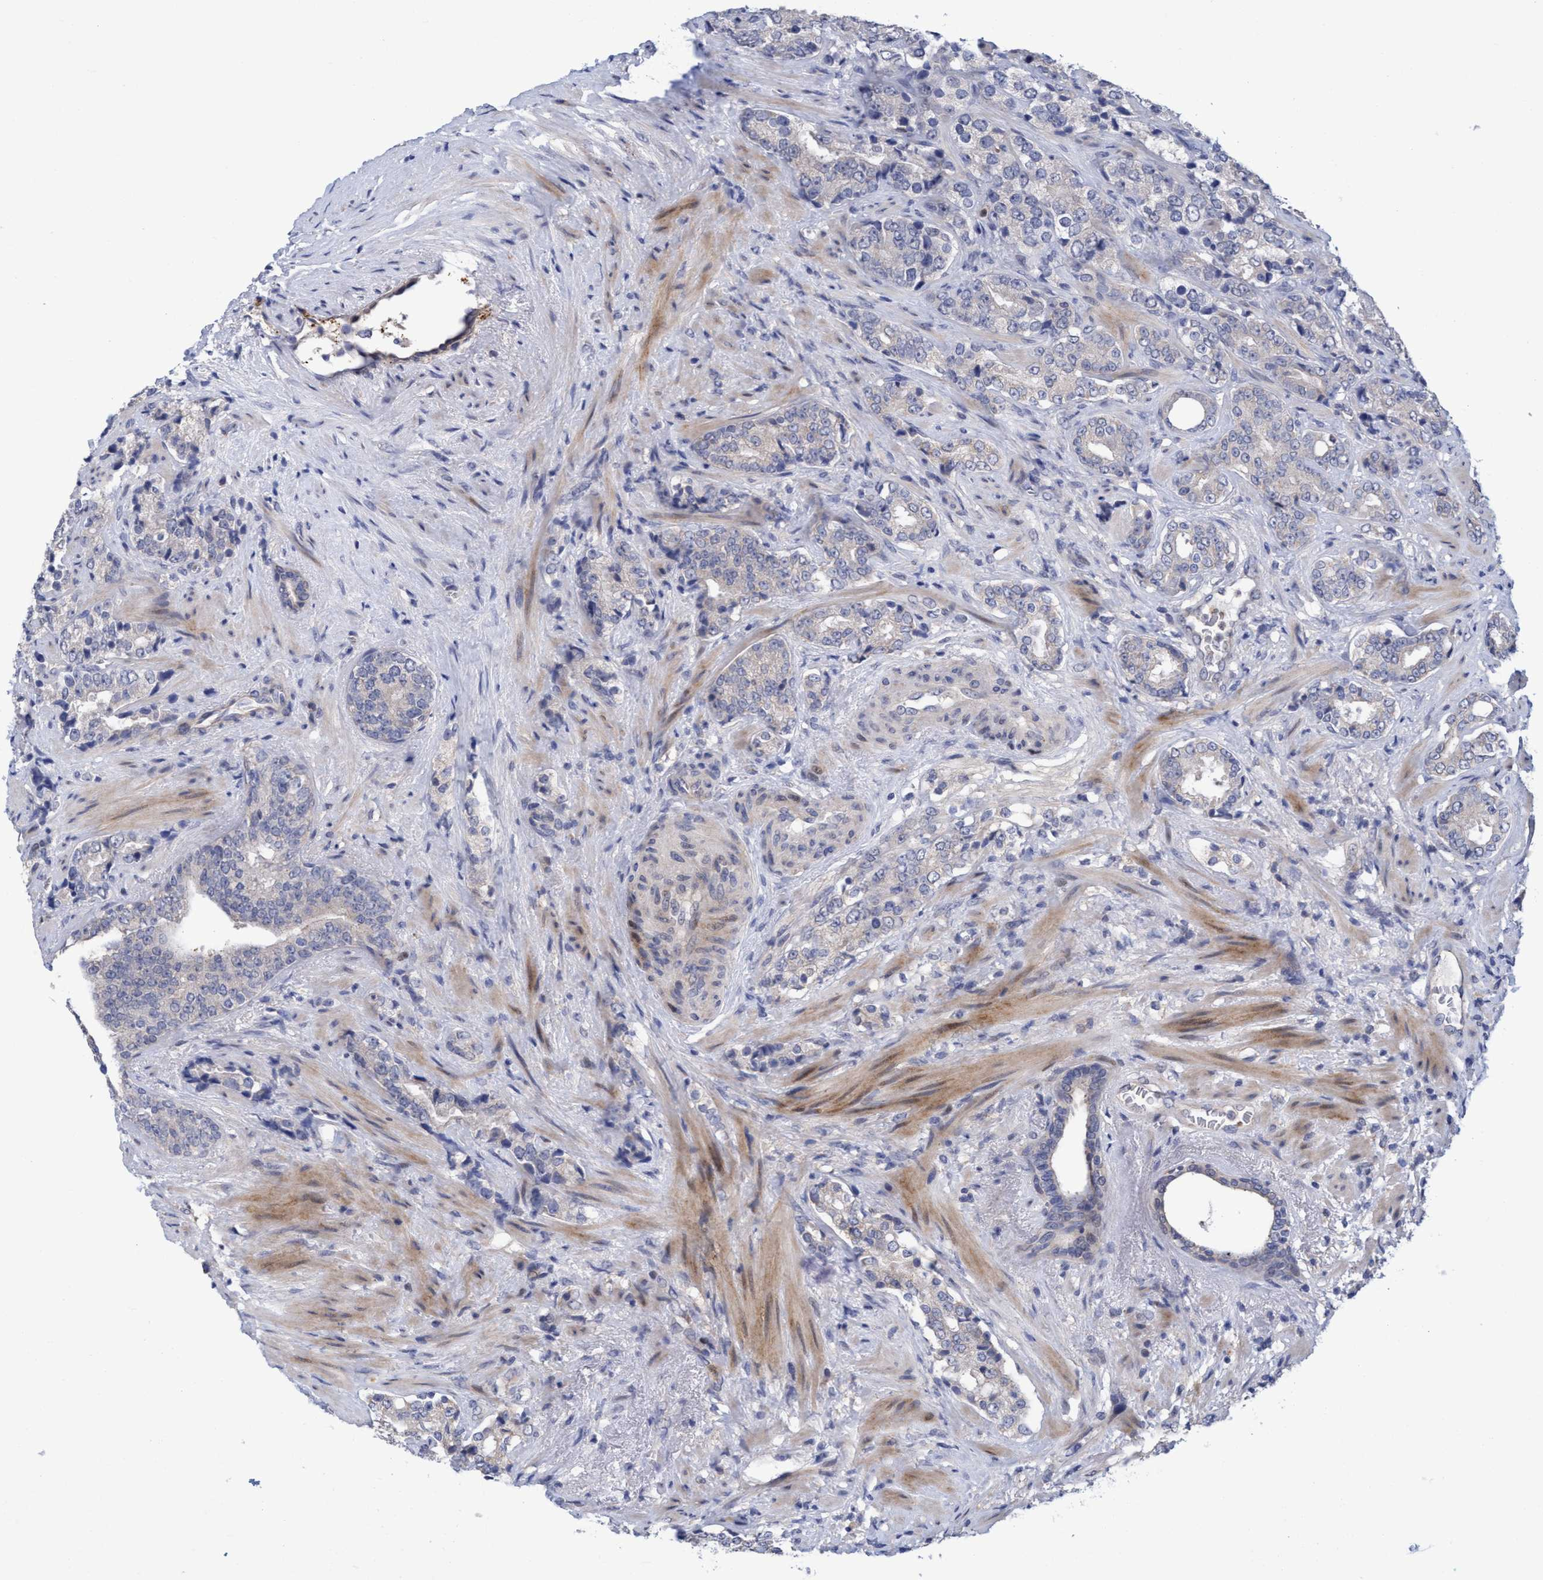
{"staining": {"intensity": "negative", "quantity": "none", "location": "none"}, "tissue": "prostate cancer", "cell_type": "Tumor cells", "image_type": "cancer", "snomed": [{"axis": "morphology", "description": "Adenocarcinoma, High grade"}, {"axis": "topography", "description": "Prostate"}], "caption": "A histopathology image of prostate cancer stained for a protein shows no brown staining in tumor cells.", "gene": "SEMA4D", "patient": {"sex": "male", "age": 71}}